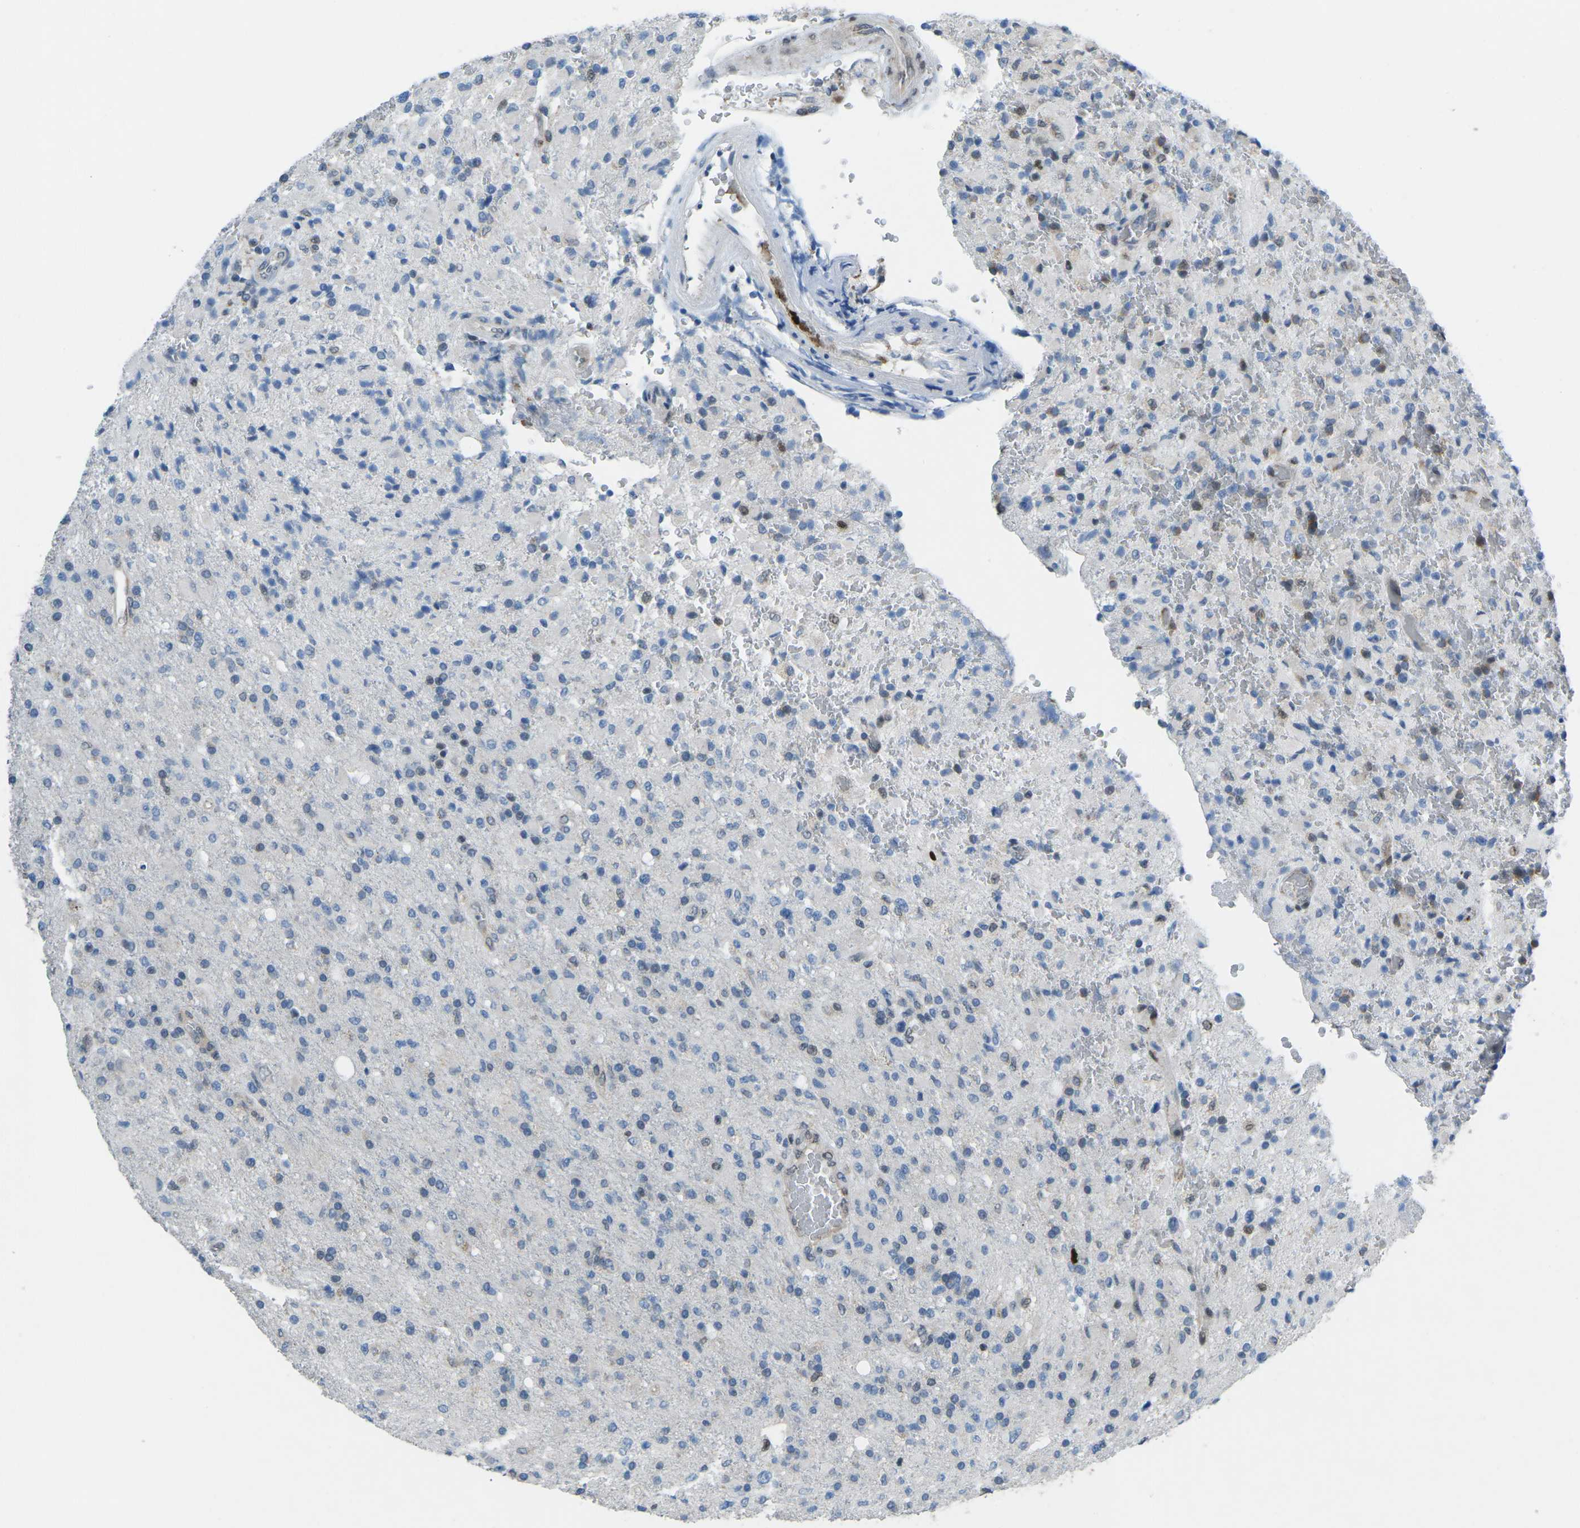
{"staining": {"intensity": "moderate", "quantity": "<25%", "location": "nuclear"}, "tissue": "glioma", "cell_type": "Tumor cells", "image_type": "cancer", "snomed": [{"axis": "morphology", "description": "Glioma, malignant, High grade"}, {"axis": "topography", "description": "Brain"}], "caption": "About <25% of tumor cells in human glioma exhibit moderate nuclear protein expression as visualized by brown immunohistochemical staining.", "gene": "MBNL1", "patient": {"sex": "male", "age": 71}}